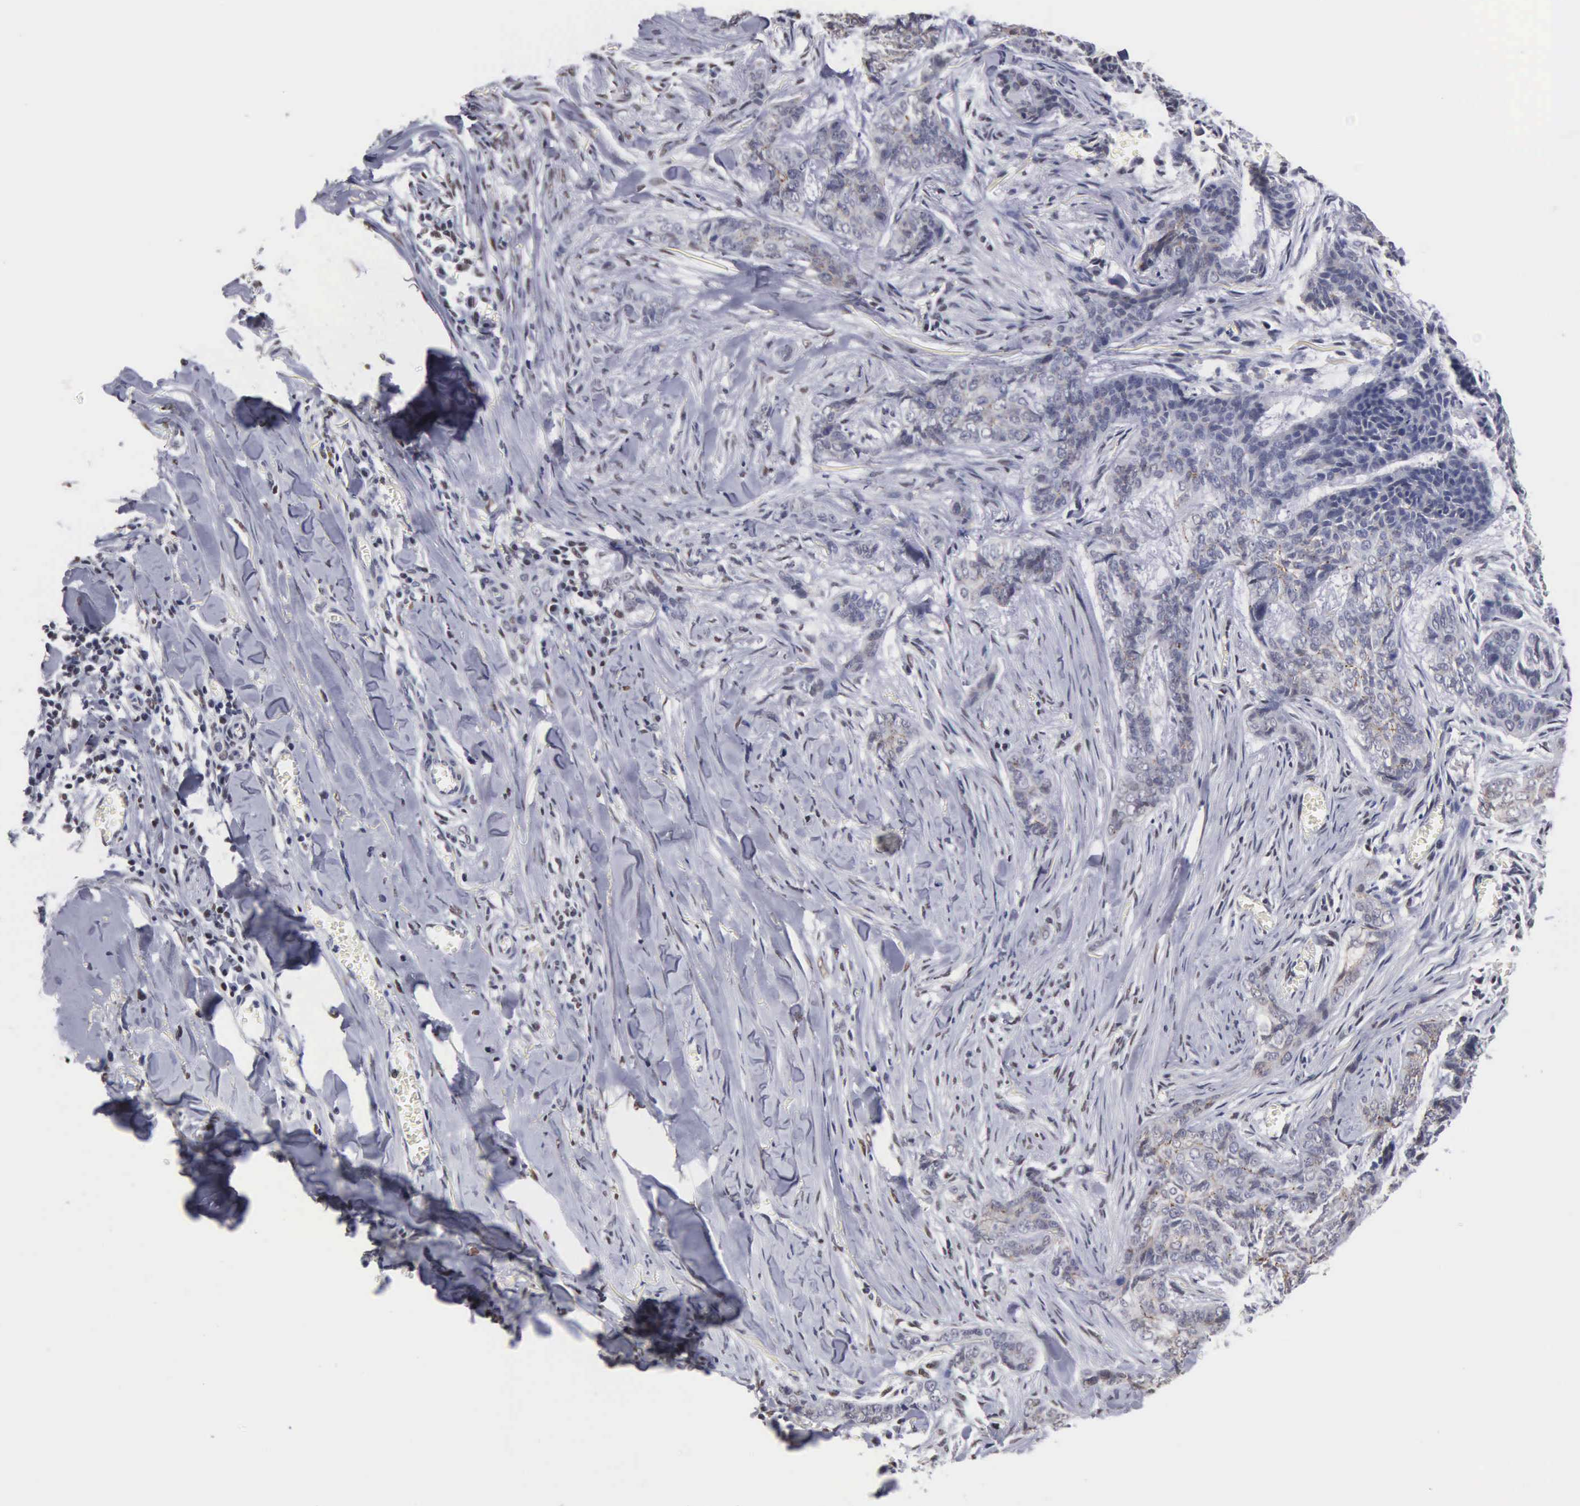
{"staining": {"intensity": "negative", "quantity": "none", "location": "none"}, "tissue": "skin cancer", "cell_type": "Tumor cells", "image_type": "cancer", "snomed": [{"axis": "morphology", "description": "Normal tissue, NOS"}, {"axis": "morphology", "description": "Basal cell carcinoma"}, {"axis": "topography", "description": "Skin"}], "caption": "DAB (3,3'-diaminobenzidine) immunohistochemical staining of human basal cell carcinoma (skin) displays no significant staining in tumor cells.", "gene": "CCNG1", "patient": {"sex": "female", "age": 65}}